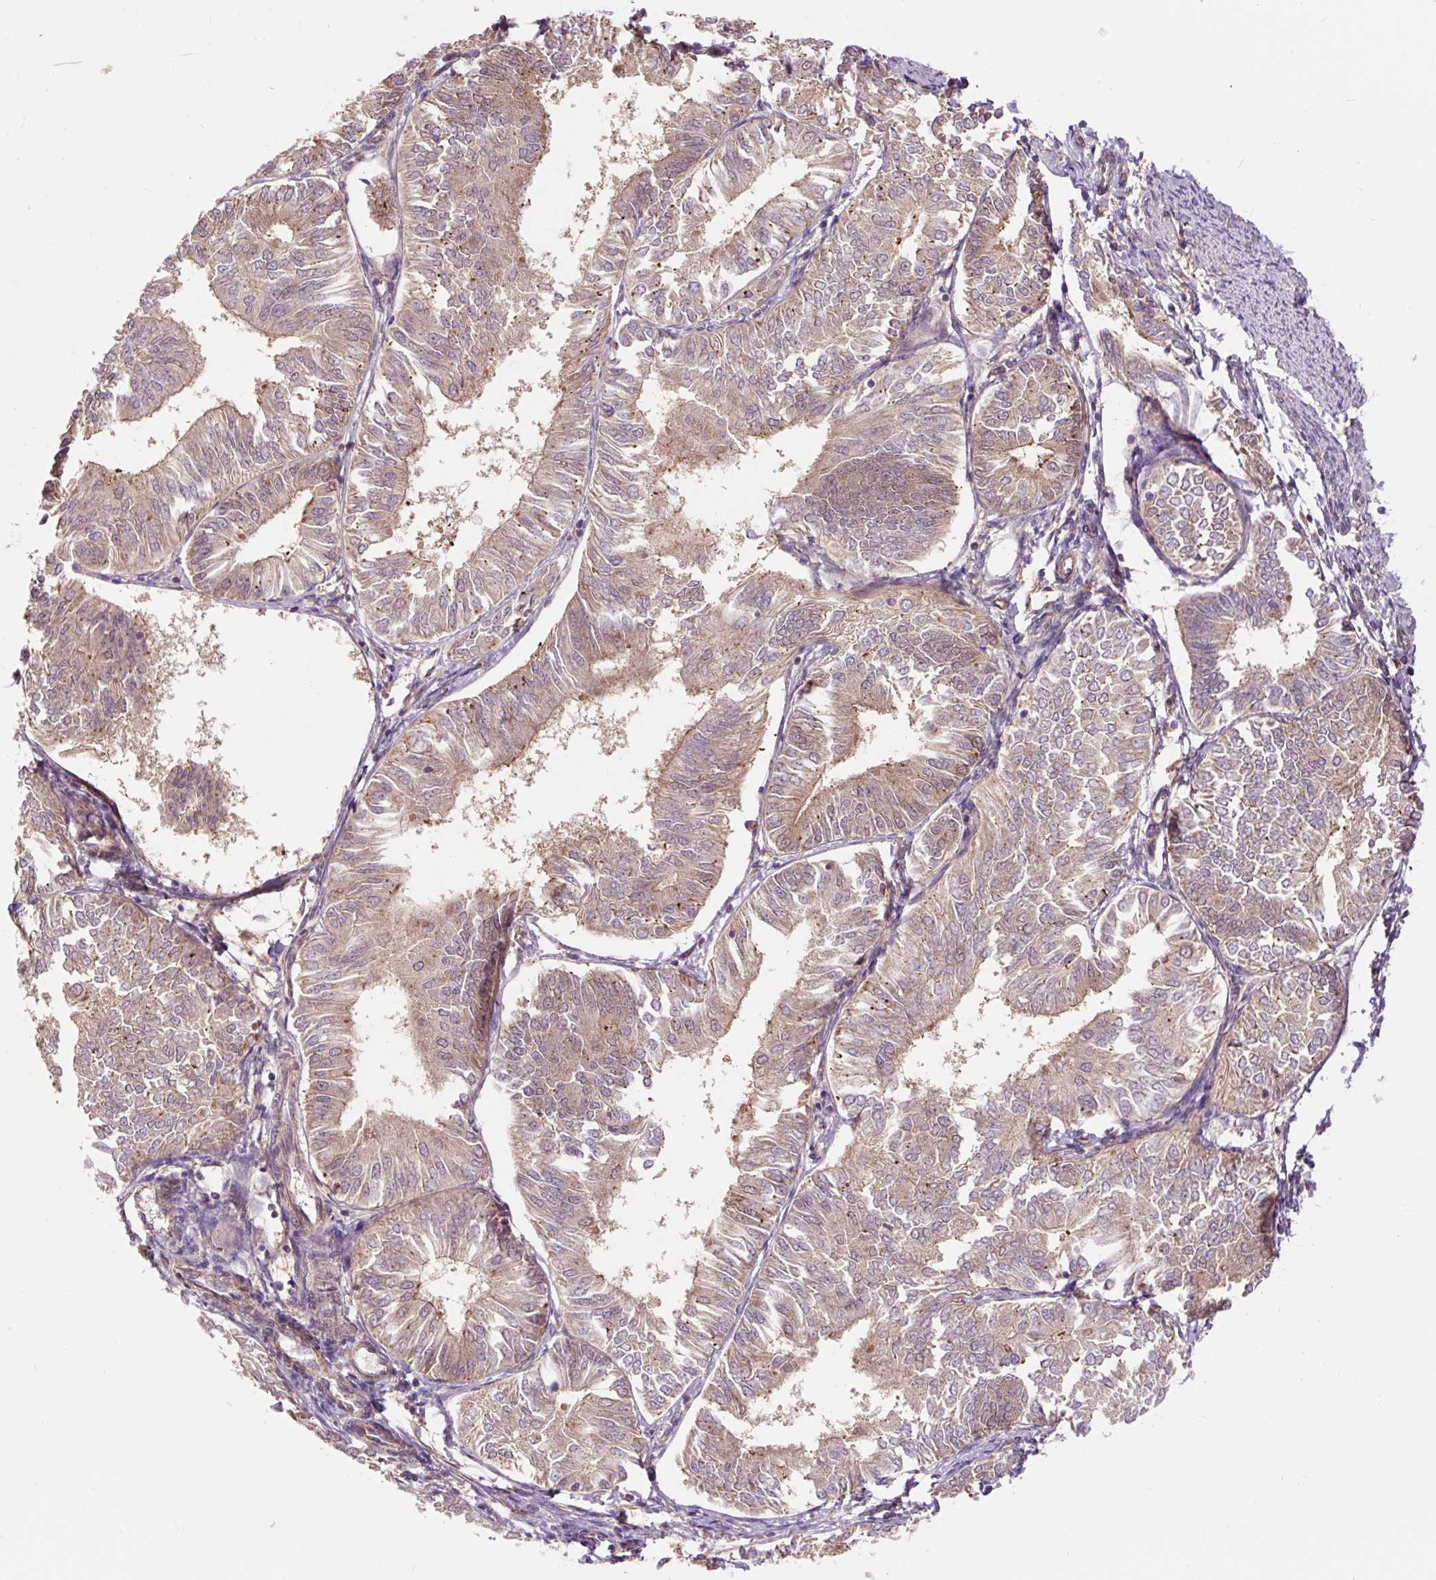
{"staining": {"intensity": "weak", "quantity": ">75%", "location": "cytoplasmic/membranous"}, "tissue": "endometrial cancer", "cell_type": "Tumor cells", "image_type": "cancer", "snomed": [{"axis": "morphology", "description": "Adenocarcinoma, NOS"}, {"axis": "topography", "description": "Endometrium"}], "caption": "A micrograph of endometrial cancer stained for a protein demonstrates weak cytoplasmic/membranous brown staining in tumor cells.", "gene": "TRIAP1", "patient": {"sex": "female", "age": 58}}